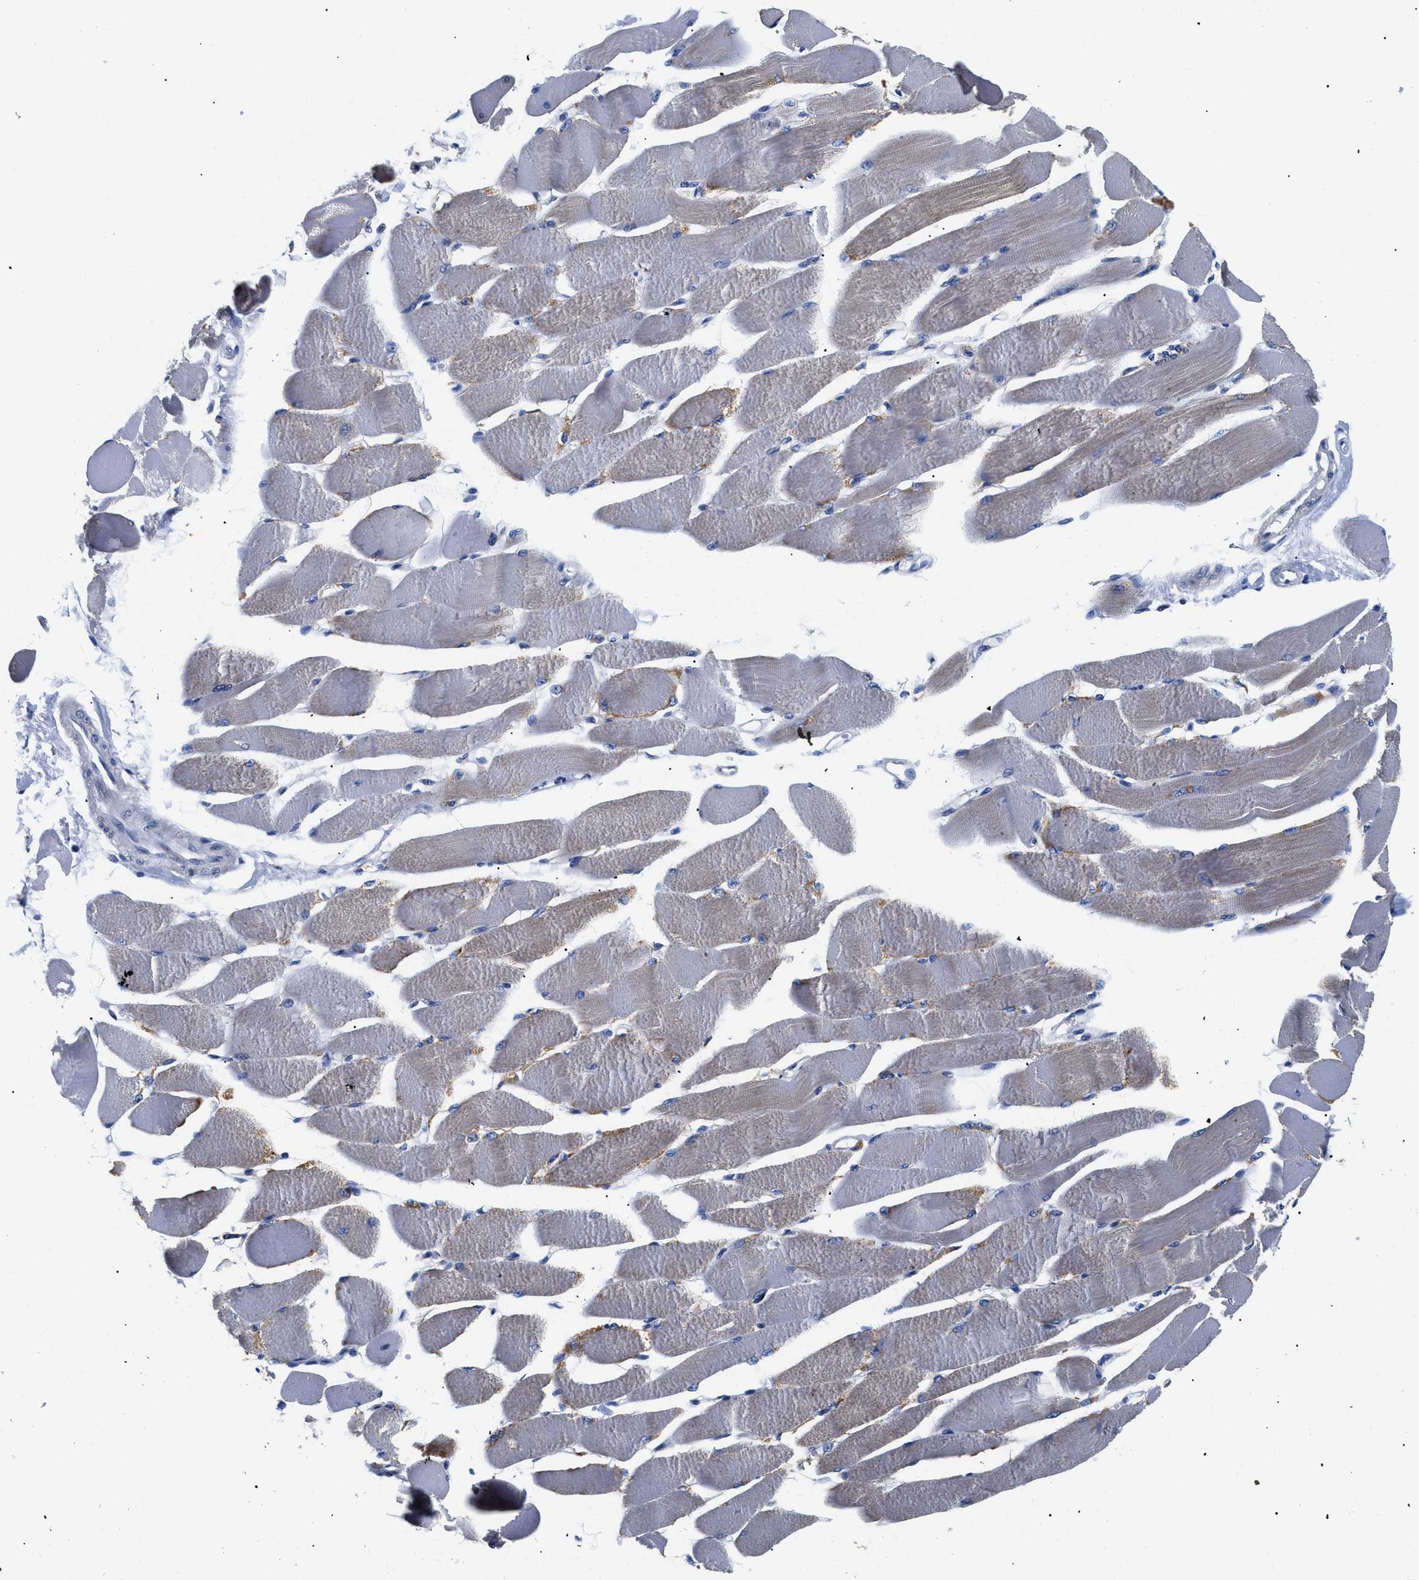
{"staining": {"intensity": "weak", "quantity": "<25%", "location": "cytoplasmic/membranous"}, "tissue": "skeletal muscle", "cell_type": "Myocytes", "image_type": "normal", "snomed": [{"axis": "morphology", "description": "Normal tissue, NOS"}, {"axis": "topography", "description": "Skeletal muscle"}, {"axis": "topography", "description": "Peripheral nerve tissue"}], "caption": "The IHC micrograph has no significant positivity in myocytes of skeletal muscle. The staining was performed using DAB to visualize the protein expression in brown, while the nuclei were stained in blue with hematoxylin (Magnification: 20x).", "gene": "GPR149", "patient": {"sex": "female", "age": 84}}